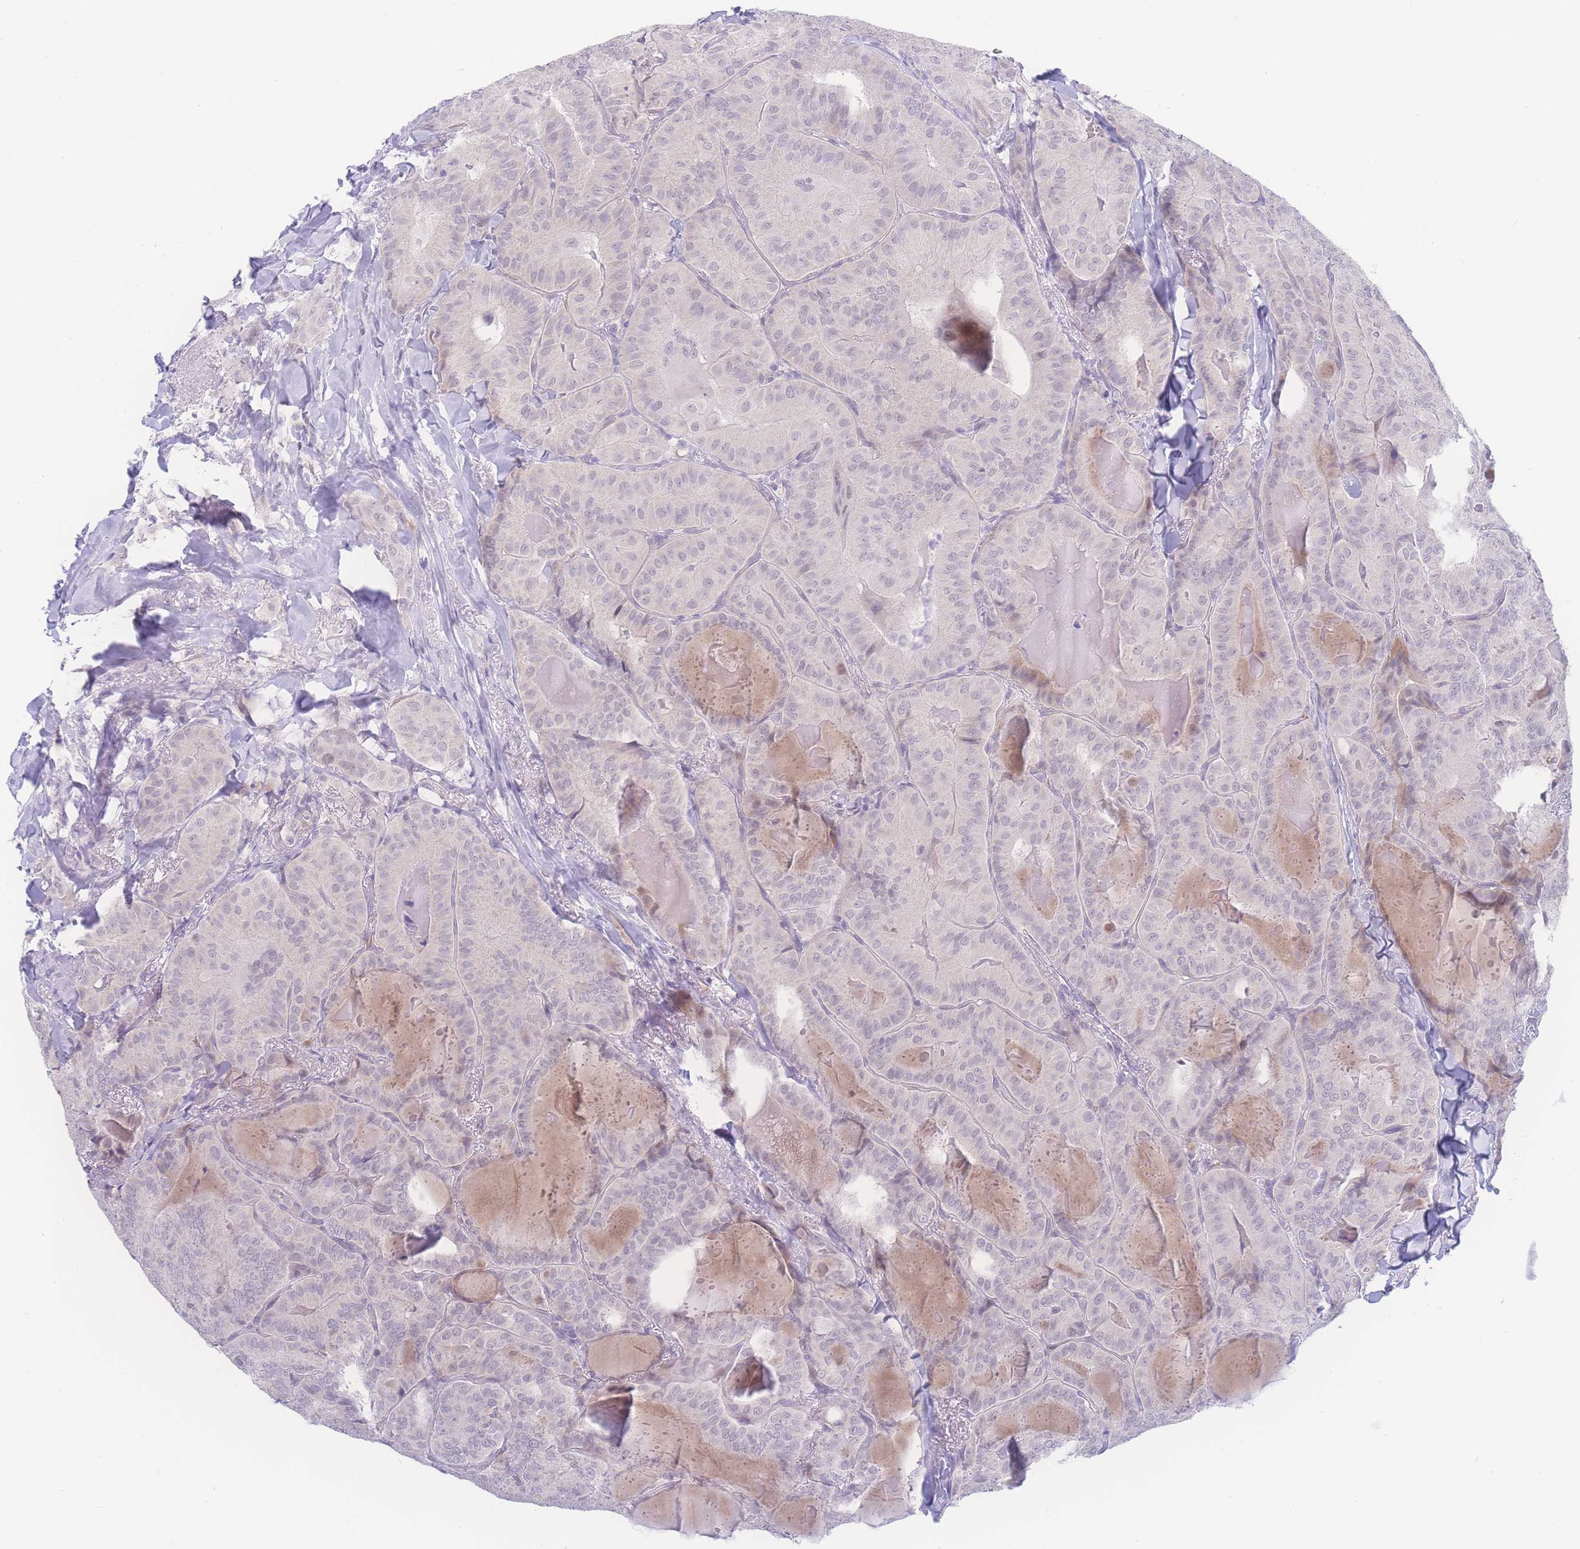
{"staining": {"intensity": "negative", "quantity": "none", "location": "none"}, "tissue": "thyroid cancer", "cell_type": "Tumor cells", "image_type": "cancer", "snomed": [{"axis": "morphology", "description": "Papillary adenocarcinoma, NOS"}, {"axis": "topography", "description": "Thyroid gland"}], "caption": "IHC photomicrograph of neoplastic tissue: human thyroid cancer (papillary adenocarcinoma) stained with DAB displays no significant protein staining in tumor cells. The staining was performed using DAB (3,3'-diaminobenzidine) to visualize the protein expression in brown, while the nuclei were stained in blue with hematoxylin (Magnification: 20x).", "gene": "PRSS22", "patient": {"sex": "female", "age": 68}}